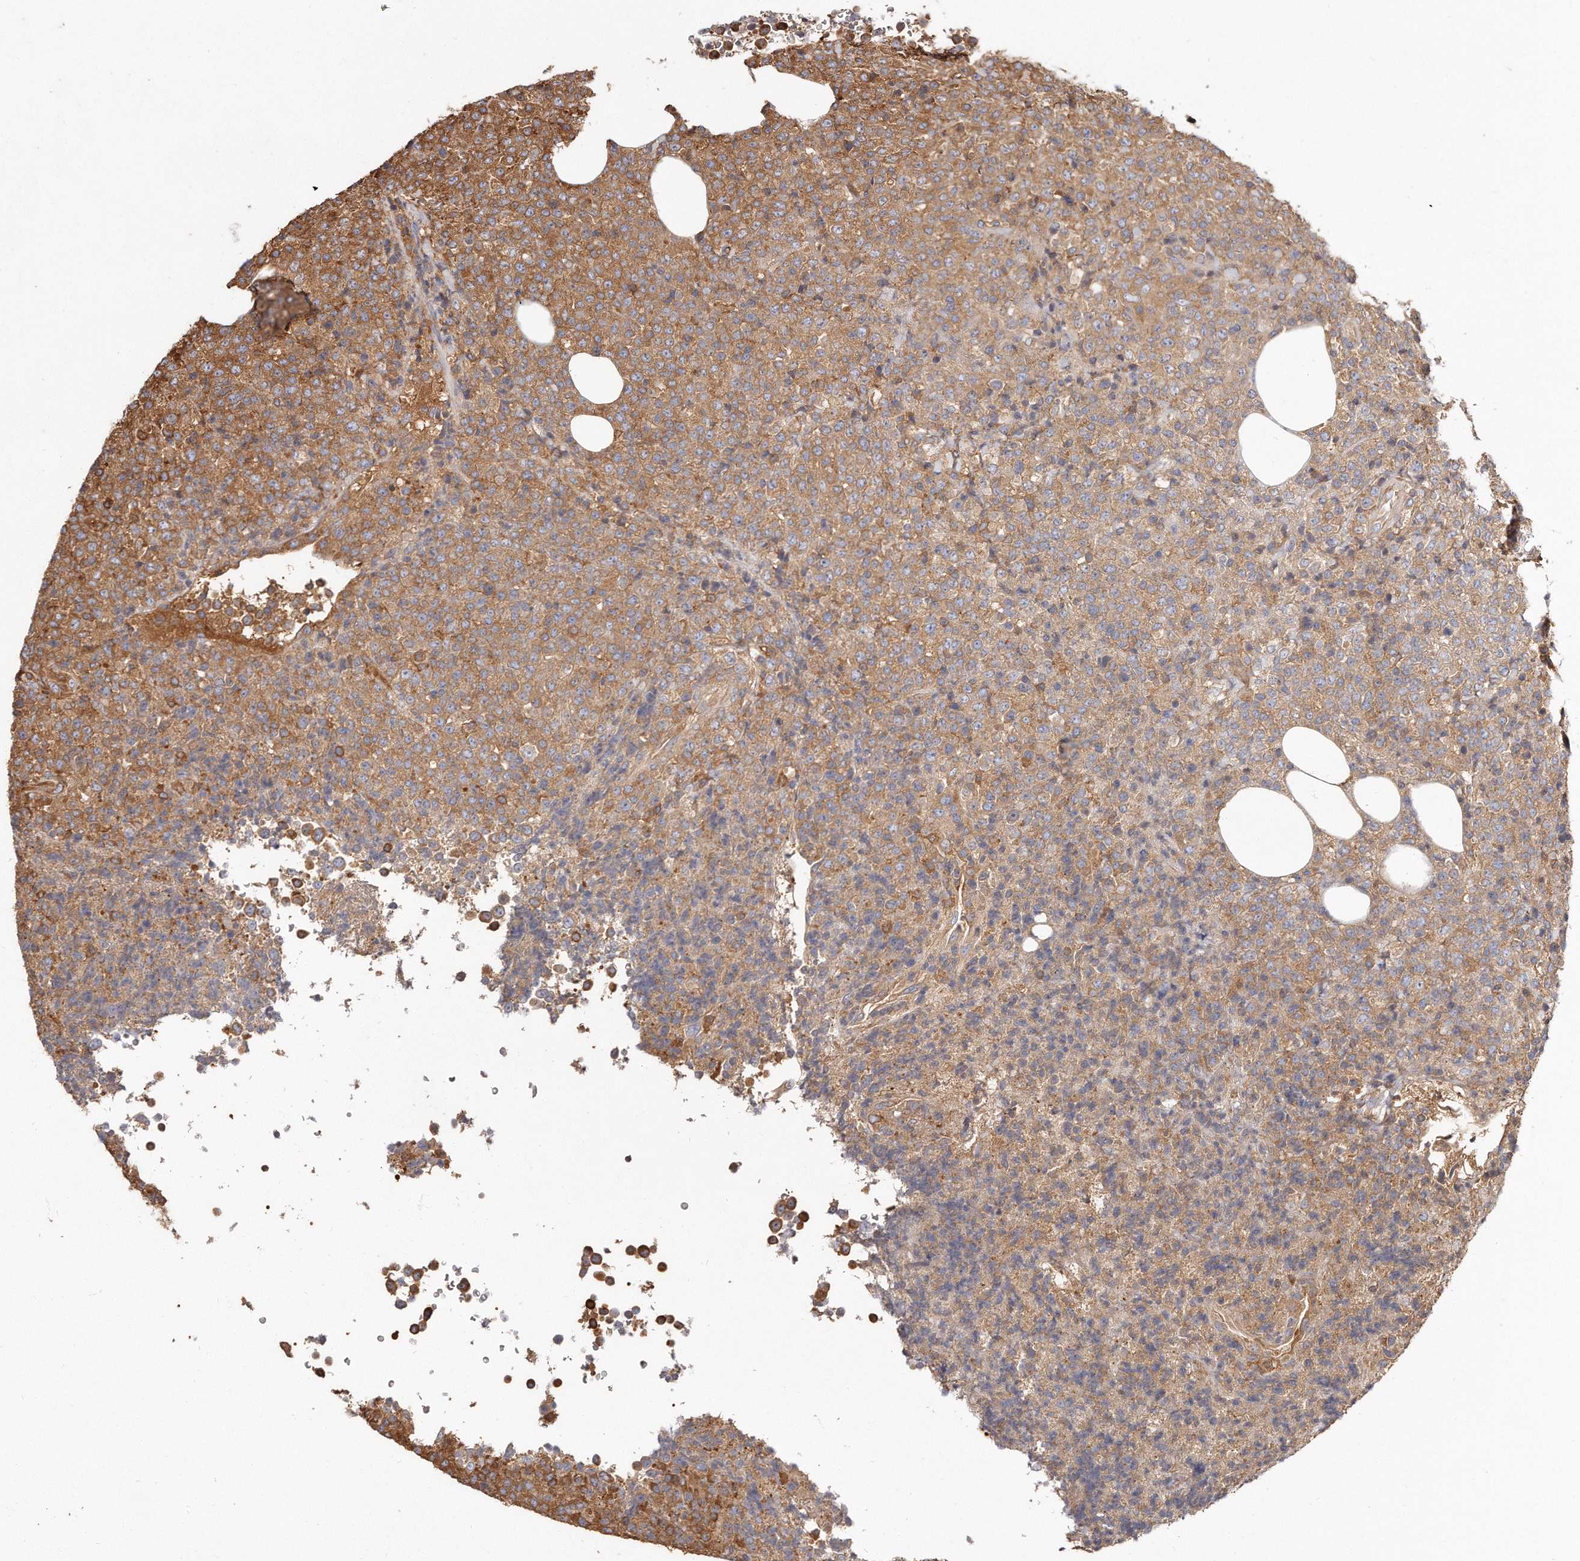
{"staining": {"intensity": "moderate", "quantity": "25%-75%", "location": "cytoplasmic/membranous"}, "tissue": "lymphoma", "cell_type": "Tumor cells", "image_type": "cancer", "snomed": [{"axis": "morphology", "description": "Malignant lymphoma, non-Hodgkin's type, High grade"}, {"axis": "topography", "description": "Lymph node"}], "caption": "Immunohistochemistry staining of high-grade malignant lymphoma, non-Hodgkin's type, which reveals medium levels of moderate cytoplasmic/membranous expression in approximately 25%-75% of tumor cells indicating moderate cytoplasmic/membranous protein expression. The staining was performed using DAB (brown) for protein detection and nuclei were counterstained in hematoxylin (blue).", "gene": "CAP1", "patient": {"sex": "male", "age": 13}}